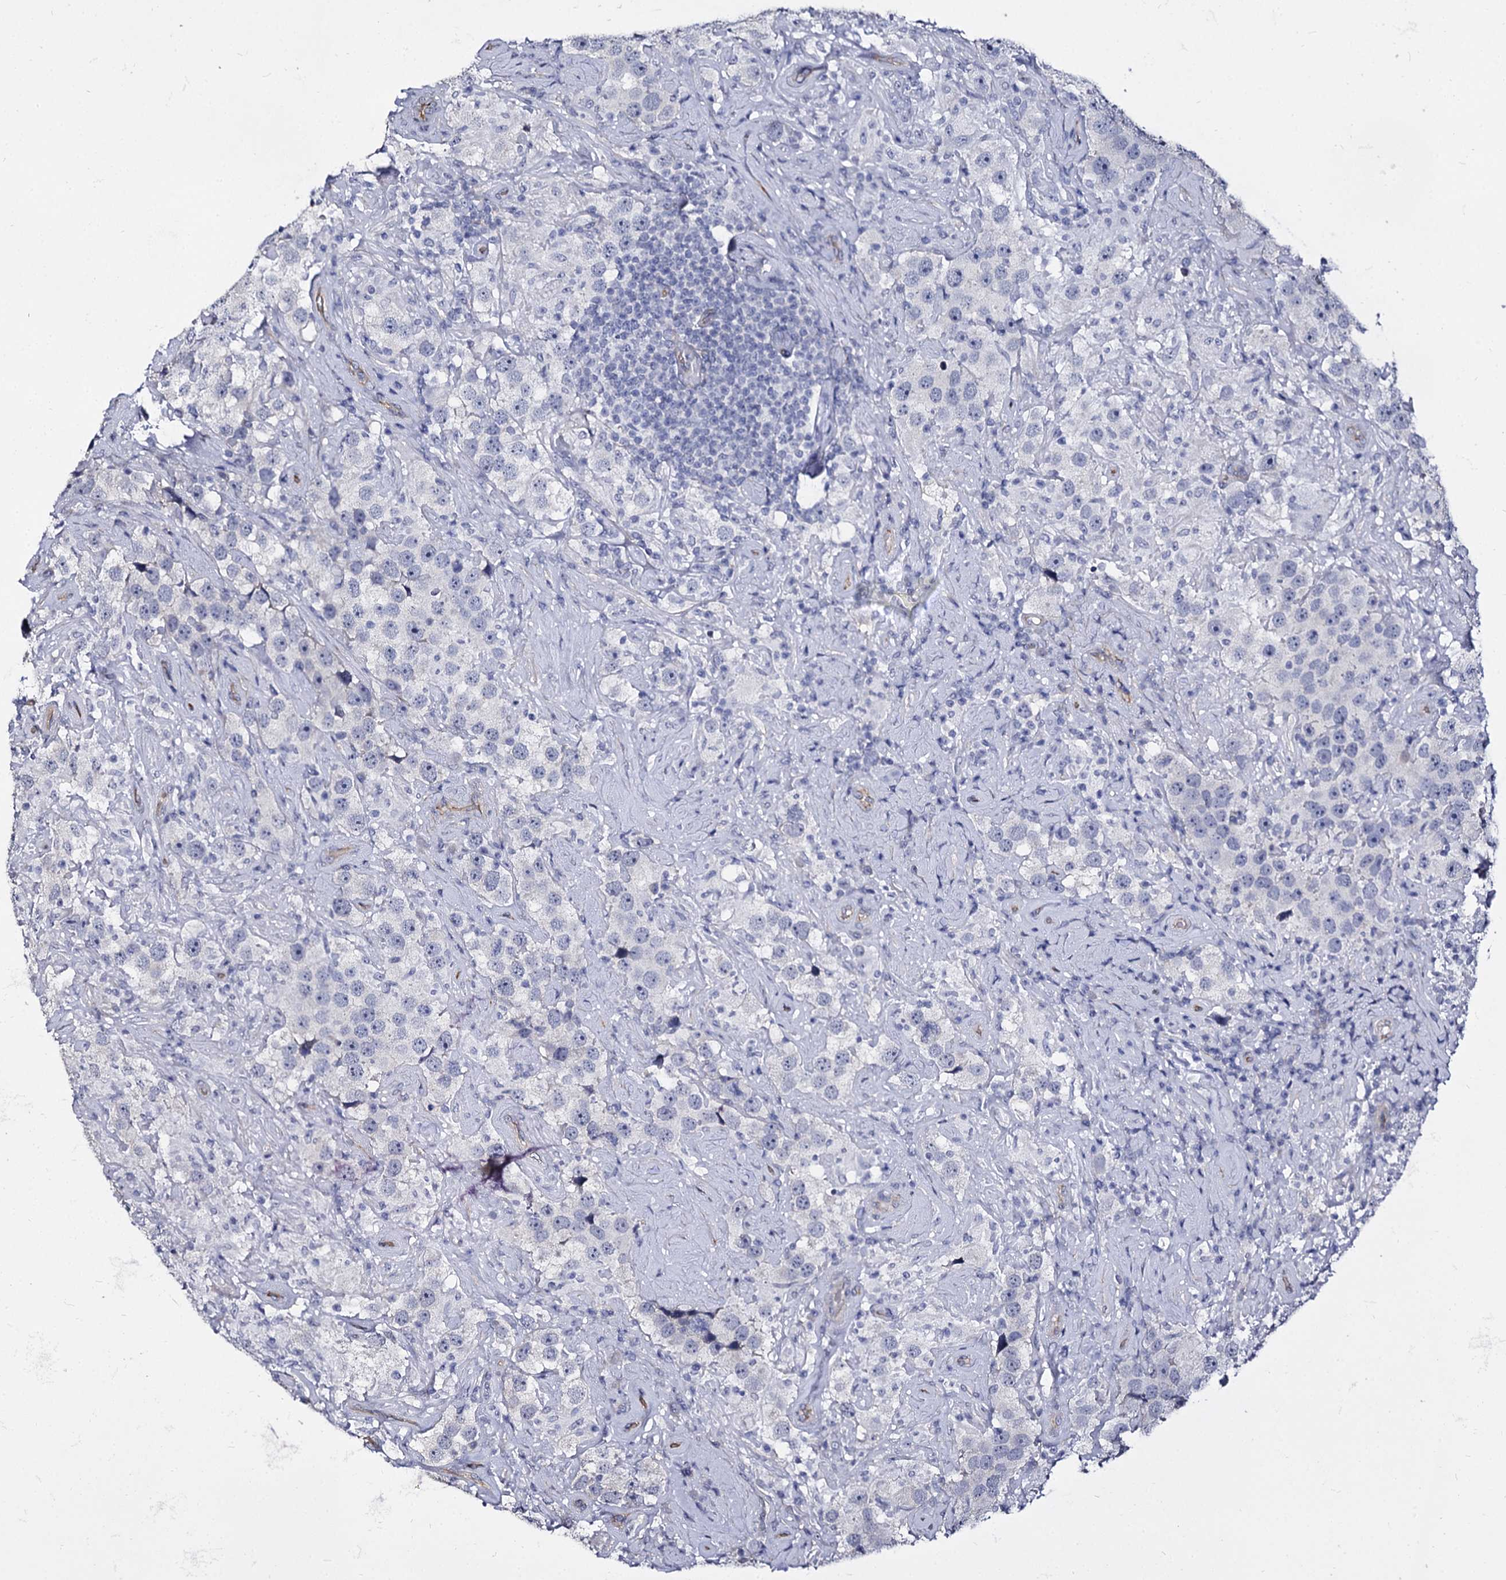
{"staining": {"intensity": "negative", "quantity": "none", "location": "none"}, "tissue": "testis cancer", "cell_type": "Tumor cells", "image_type": "cancer", "snomed": [{"axis": "morphology", "description": "Seminoma, NOS"}, {"axis": "topography", "description": "Testis"}], "caption": "IHC of human seminoma (testis) shows no expression in tumor cells. (Immunohistochemistry, brightfield microscopy, high magnification).", "gene": "CBFB", "patient": {"sex": "male", "age": 49}}